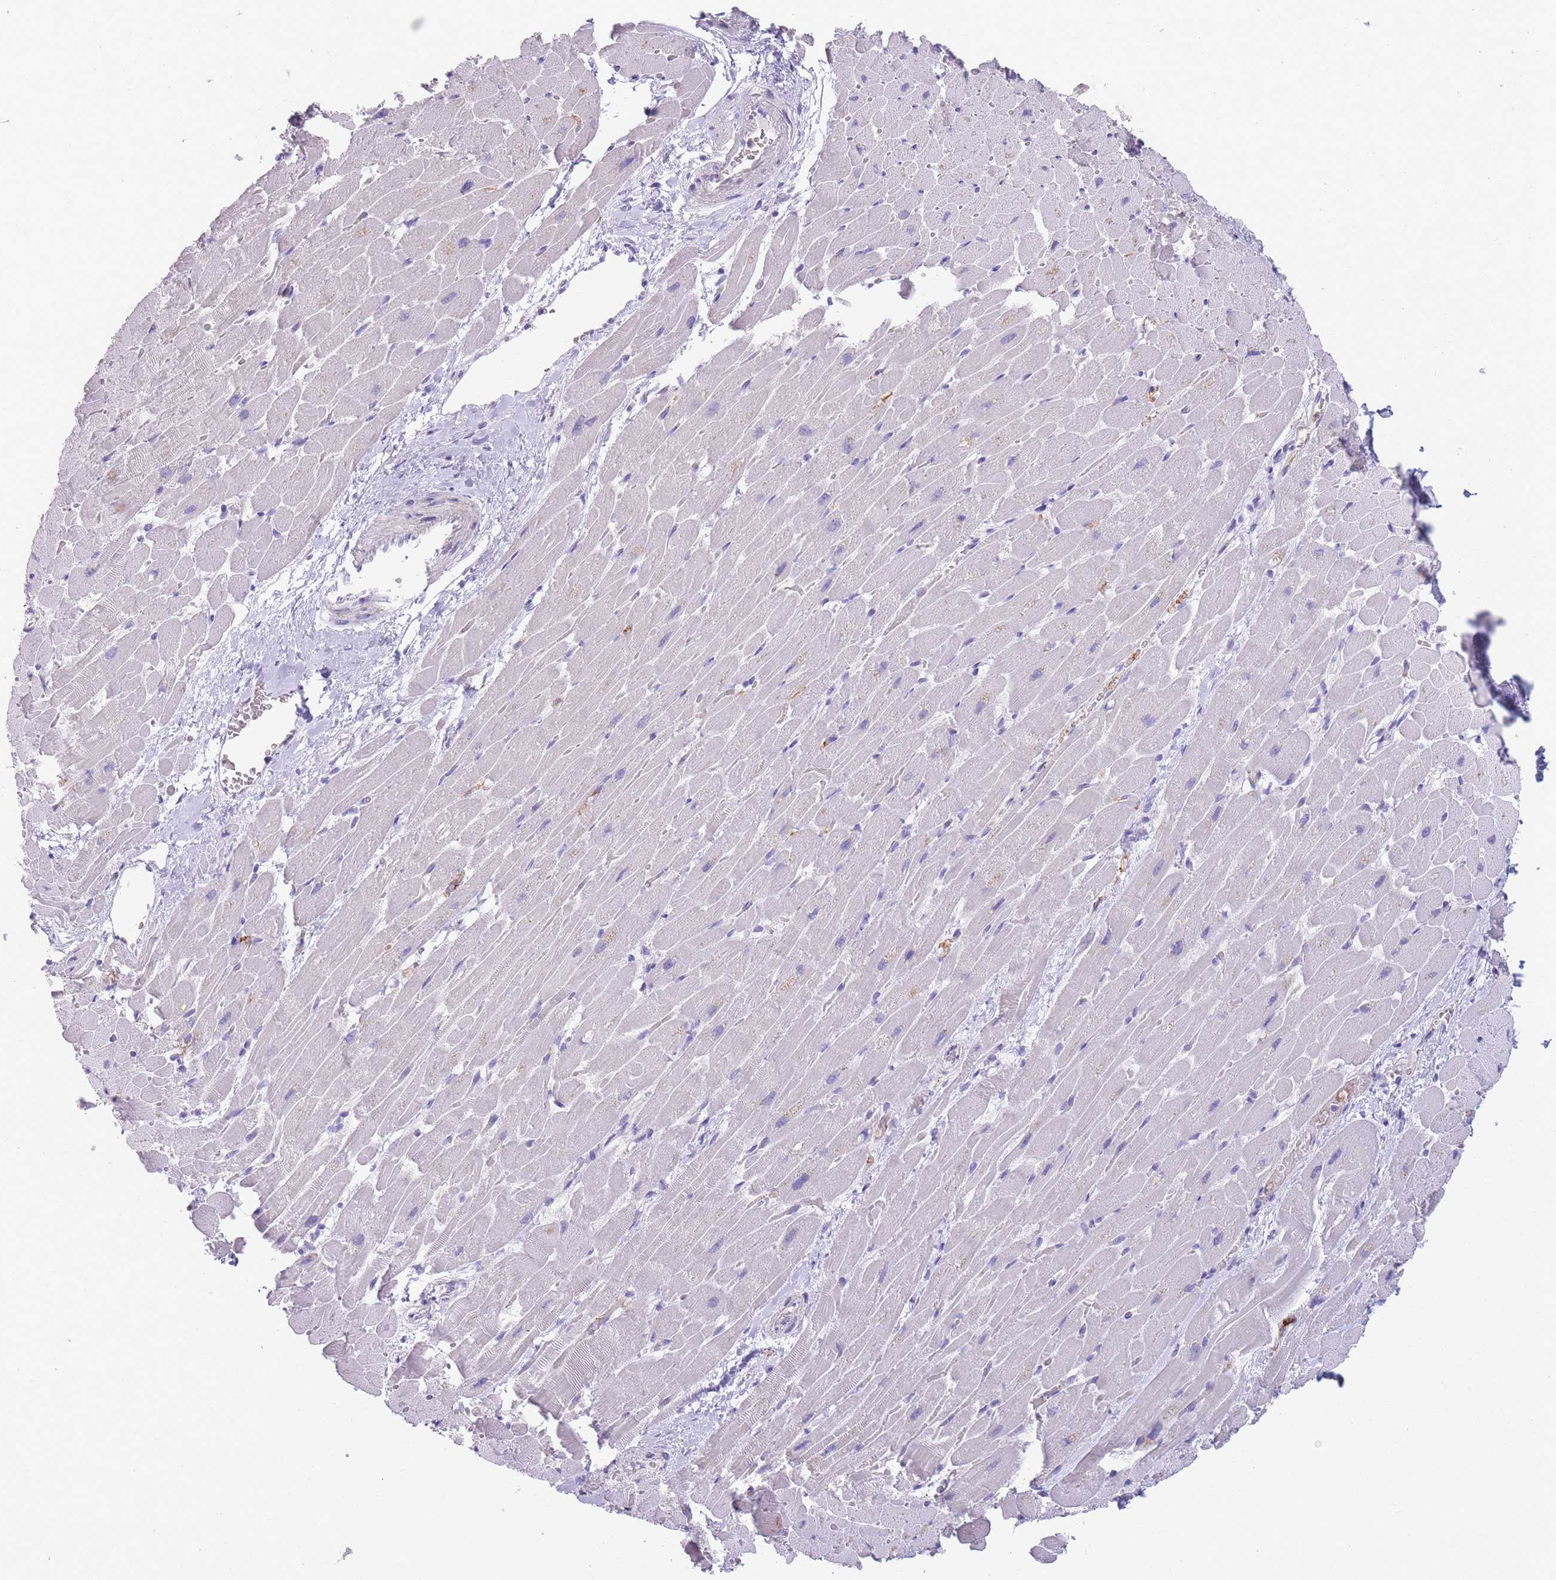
{"staining": {"intensity": "negative", "quantity": "none", "location": "none"}, "tissue": "heart muscle", "cell_type": "Cardiomyocytes", "image_type": "normal", "snomed": [{"axis": "morphology", "description": "Normal tissue, NOS"}, {"axis": "topography", "description": "Heart"}], "caption": "This is an IHC image of benign human heart muscle. There is no staining in cardiomyocytes.", "gene": "CR1L", "patient": {"sex": "male", "age": 37}}